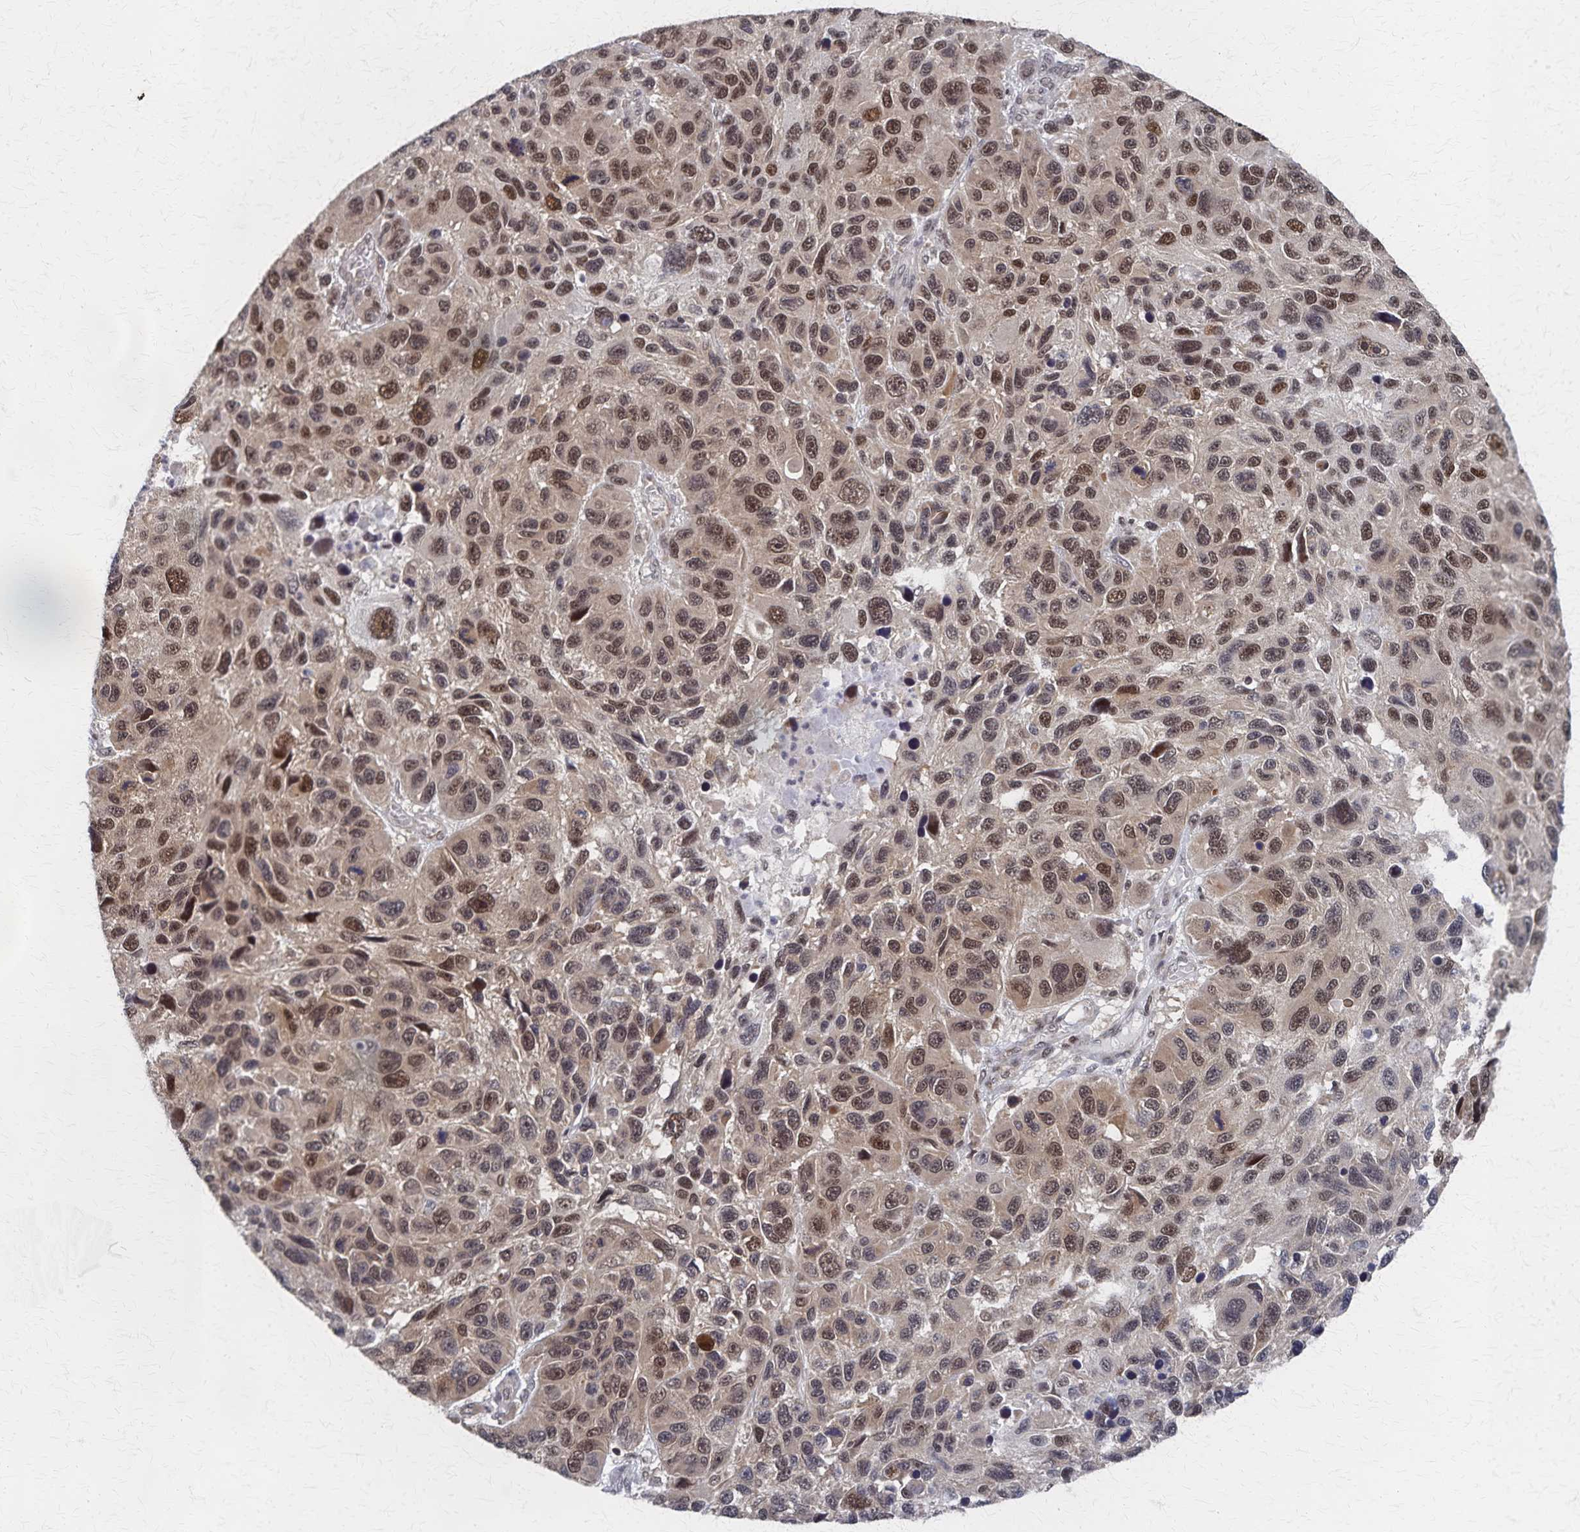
{"staining": {"intensity": "moderate", "quantity": ">75%", "location": "nuclear"}, "tissue": "melanoma", "cell_type": "Tumor cells", "image_type": "cancer", "snomed": [{"axis": "morphology", "description": "Malignant melanoma, NOS"}, {"axis": "topography", "description": "Skin"}], "caption": "A medium amount of moderate nuclear positivity is identified in about >75% of tumor cells in melanoma tissue. The protein of interest is shown in brown color, while the nuclei are stained blue.", "gene": "GTF2B", "patient": {"sex": "male", "age": 53}}